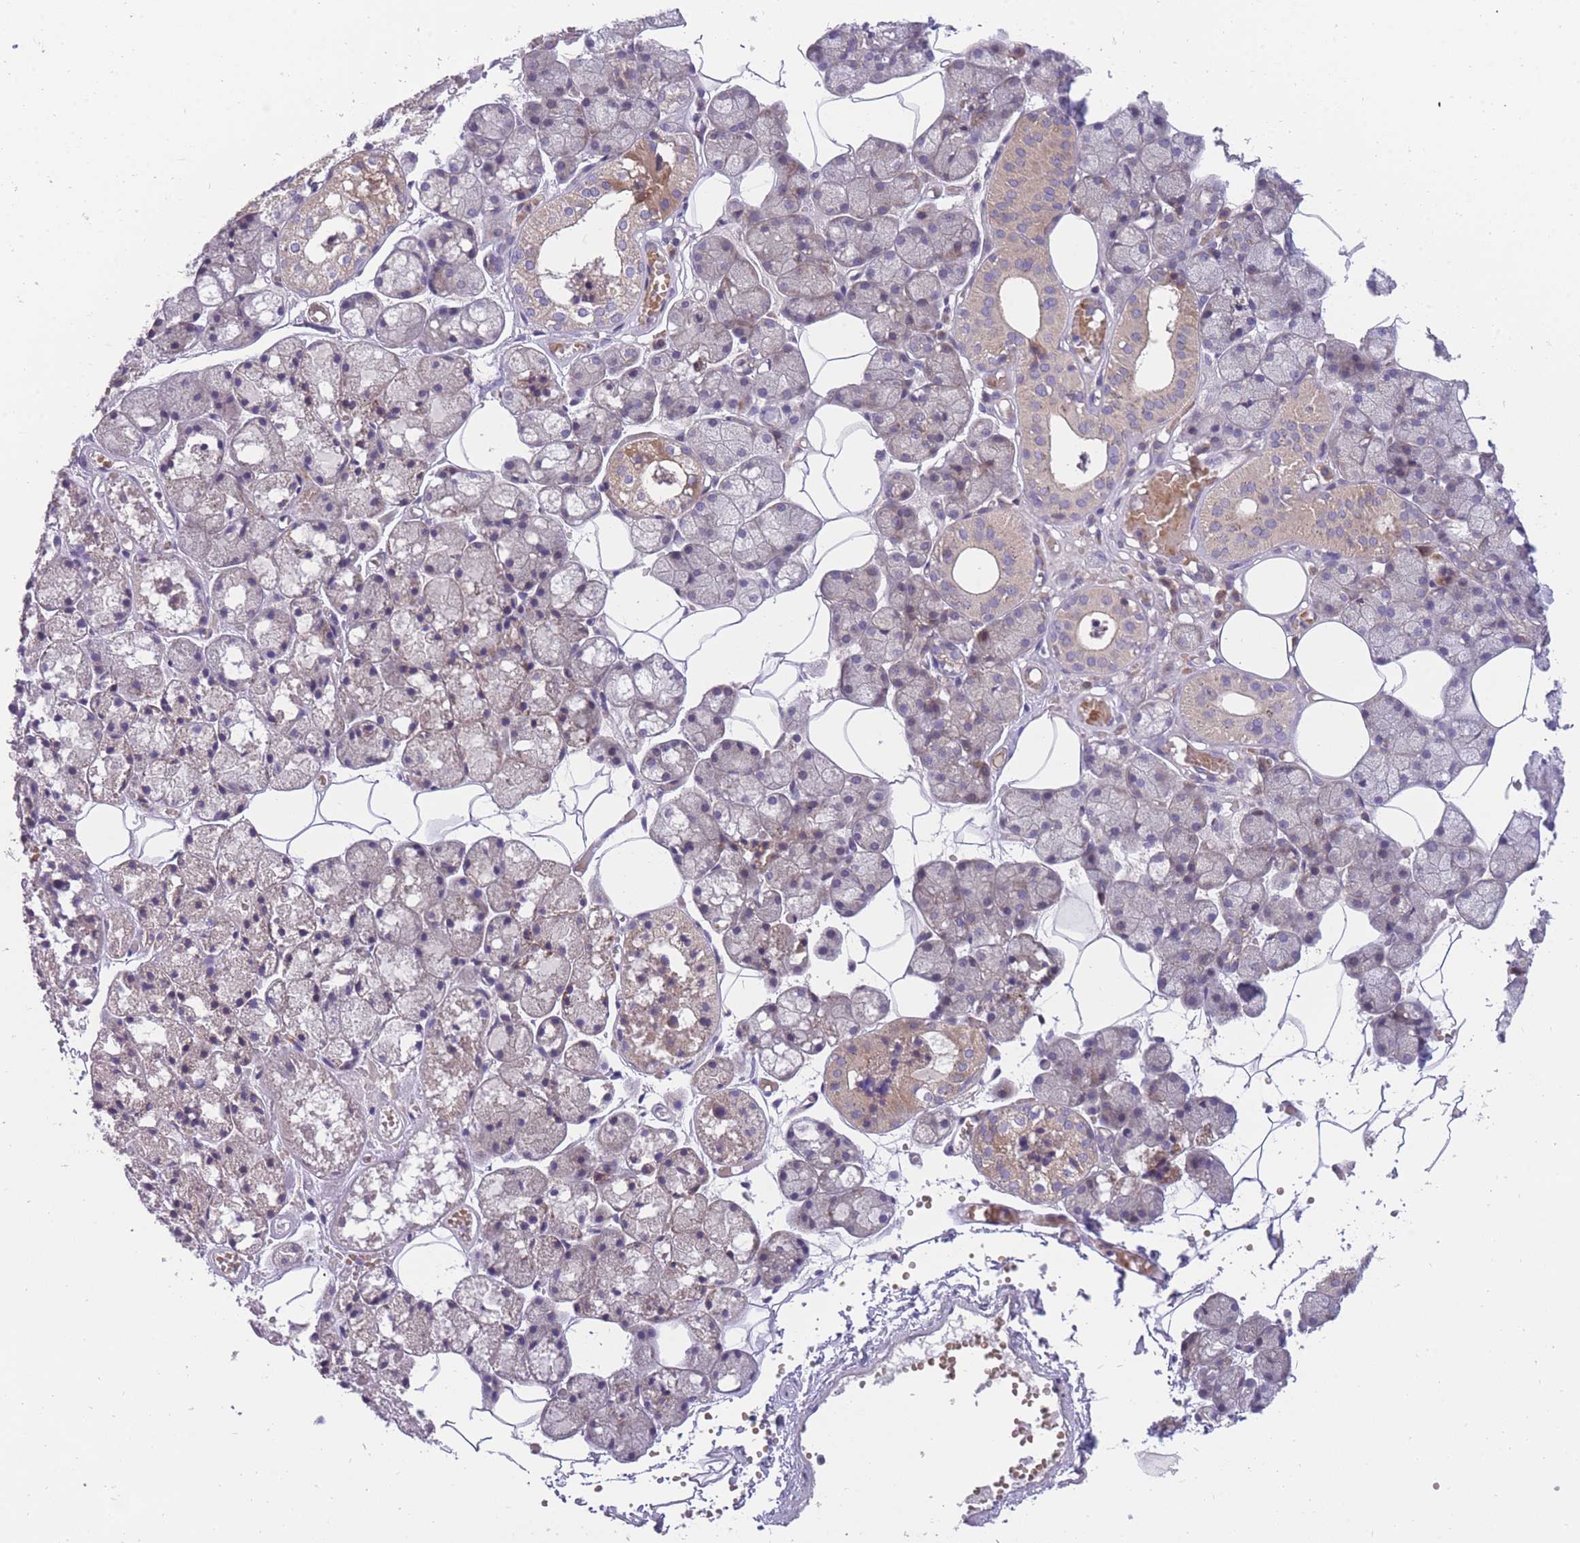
{"staining": {"intensity": "weak", "quantity": "25%-75%", "location": "cytoplasmic/membranous"}, "tissue": "salivary gland", "cell_type": "Glandular cells", "image_type": "normal", "snomed": [{"axis": "morphology", "description": "Normal tissue, NOS"}, {"axis": "topography", "description": "Salivary gland"}], "caption": "This image shows normal salivary gland stained with immunohistochemistry (IHC) to label a protein in brown. The cytoplasmic/membranous of glandular cells show weak positivity for the protein. Nuclei are counter-stained blue.", "gene": "CRYGN", "patient": {"sex": "male", "age": 62}}